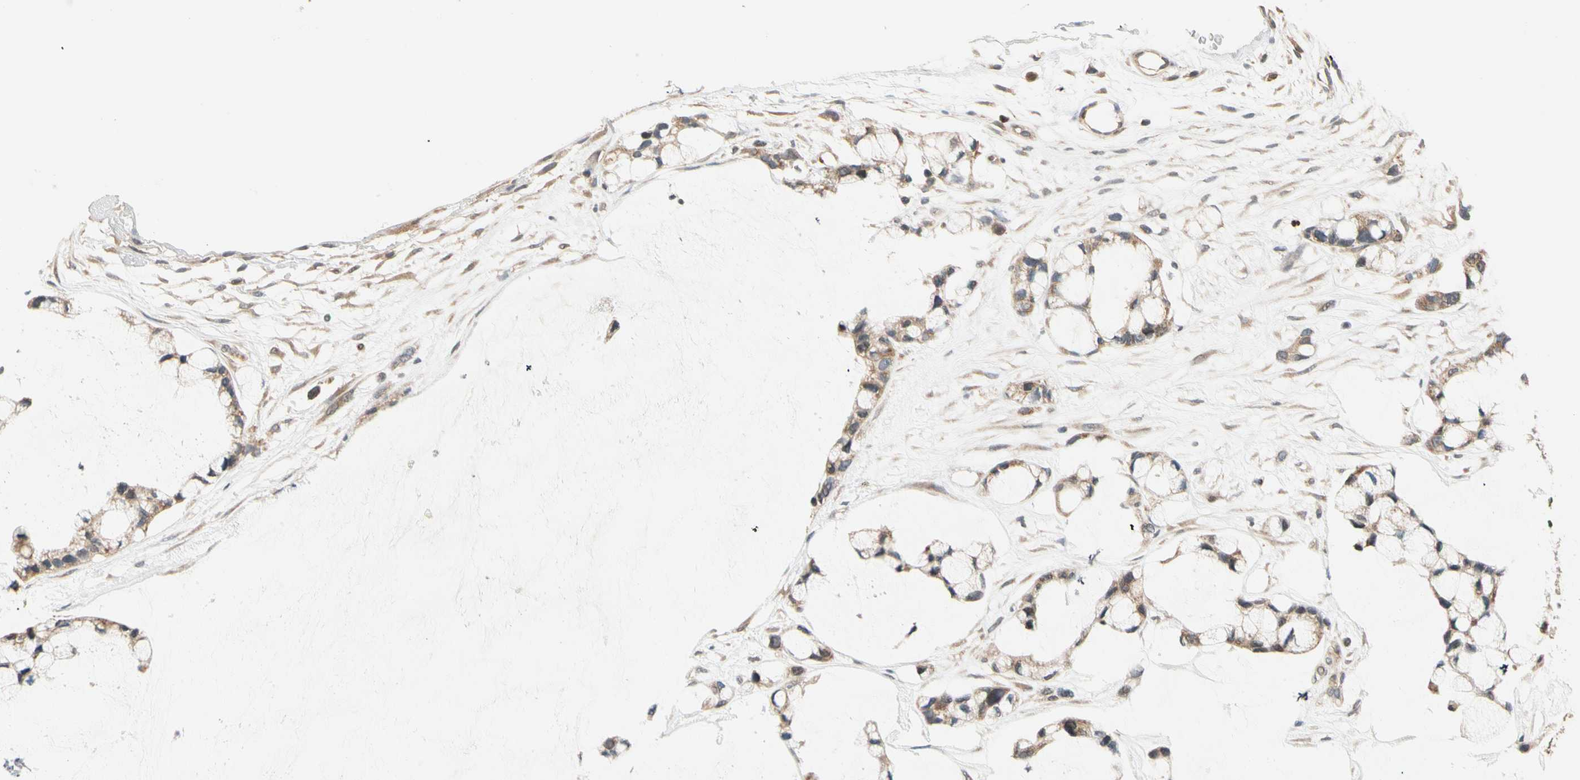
{"staining": {"intensity": "moderate", "quantity": ">75%", "location": "cytoplasmic/membranous"}, "tissue": "ovarian cancer", "cell_type": "Tumor cells", "image_type": "cancer", "snomed": [{"axis": "morphology", "description": "Cystadenocarcinoma, mucinous, NOS"}, {"axis": "topography", "description": "Ovary"}], "caption": "Immunohistochemistry (IHC) staining of ovarian mucinous cystadenocarcinoma, which displays medium levels of moderate cytoplasmic/membranous staining in about >75% of tumor cells indicating moderate cytoplasmic/membranous protein staining. The staining was performed using DAB (brown) for protein detection and nuclei were counterstained in hematoxylin (blue).", "gene": "HECW1", "patient": {"sex": "female", "age": 39}}